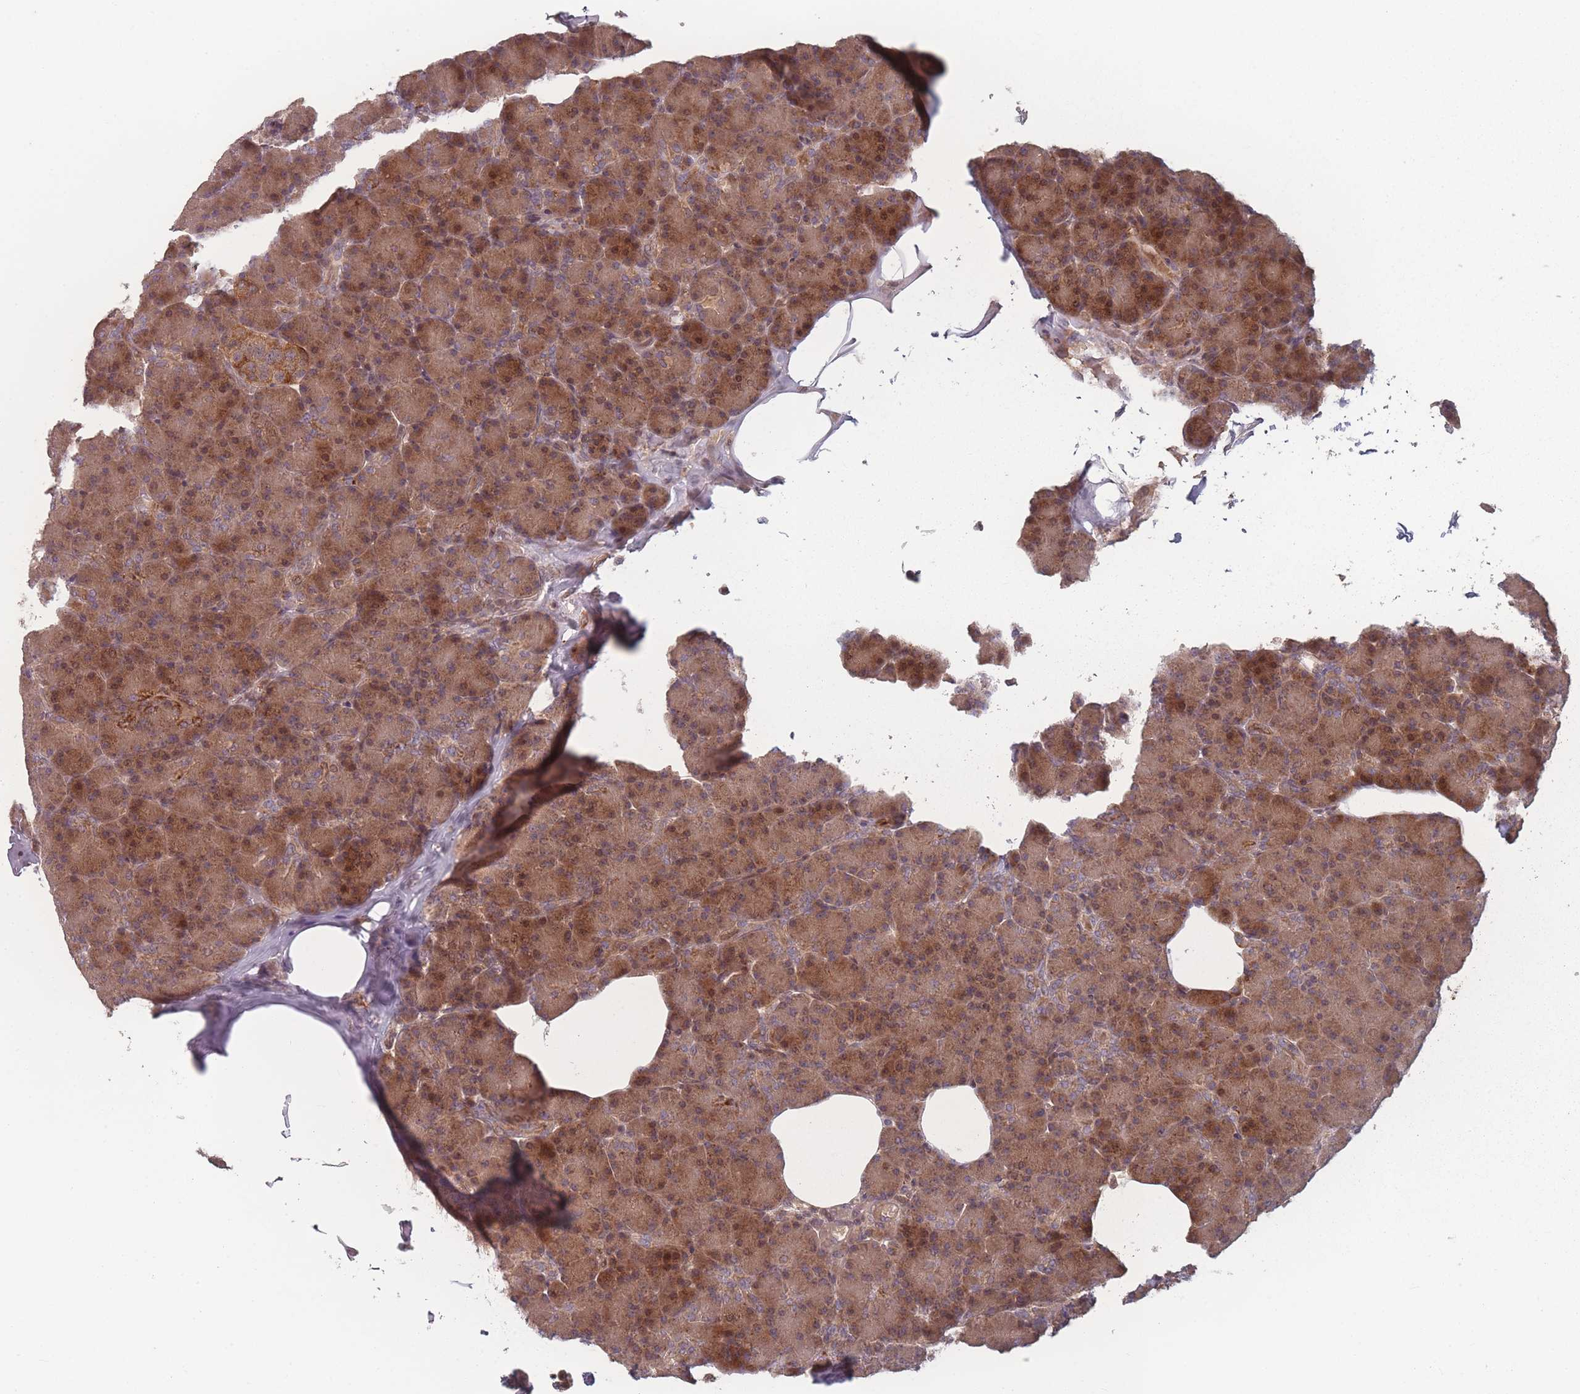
{"staining": {"intensity": "moderate", "quantity": ">75%", "location": "cytoplasmic/membranous,nuclear"}, "tissue": "pancreas", "cell_type": "Exocrine glandular cells", "image_type": "normal", "snomed": [{"axis": "morphology", "description": "Normal tissue, NOS"}, {"axis": "topography", "description": "Pancreas"}], "caption": "IHC micrograph of benign pancreas: human pancreas stained using IHC demonstrates medium levels of moderate protein expression localized specifically in the cytoplasmic/membranous,nuclear of exocrine glandular cells, appearing as a cytoplasmic/membranous,nuclear brown color.", "gene": "HAGH", "patient": {"sex": "female", "age": 43}}